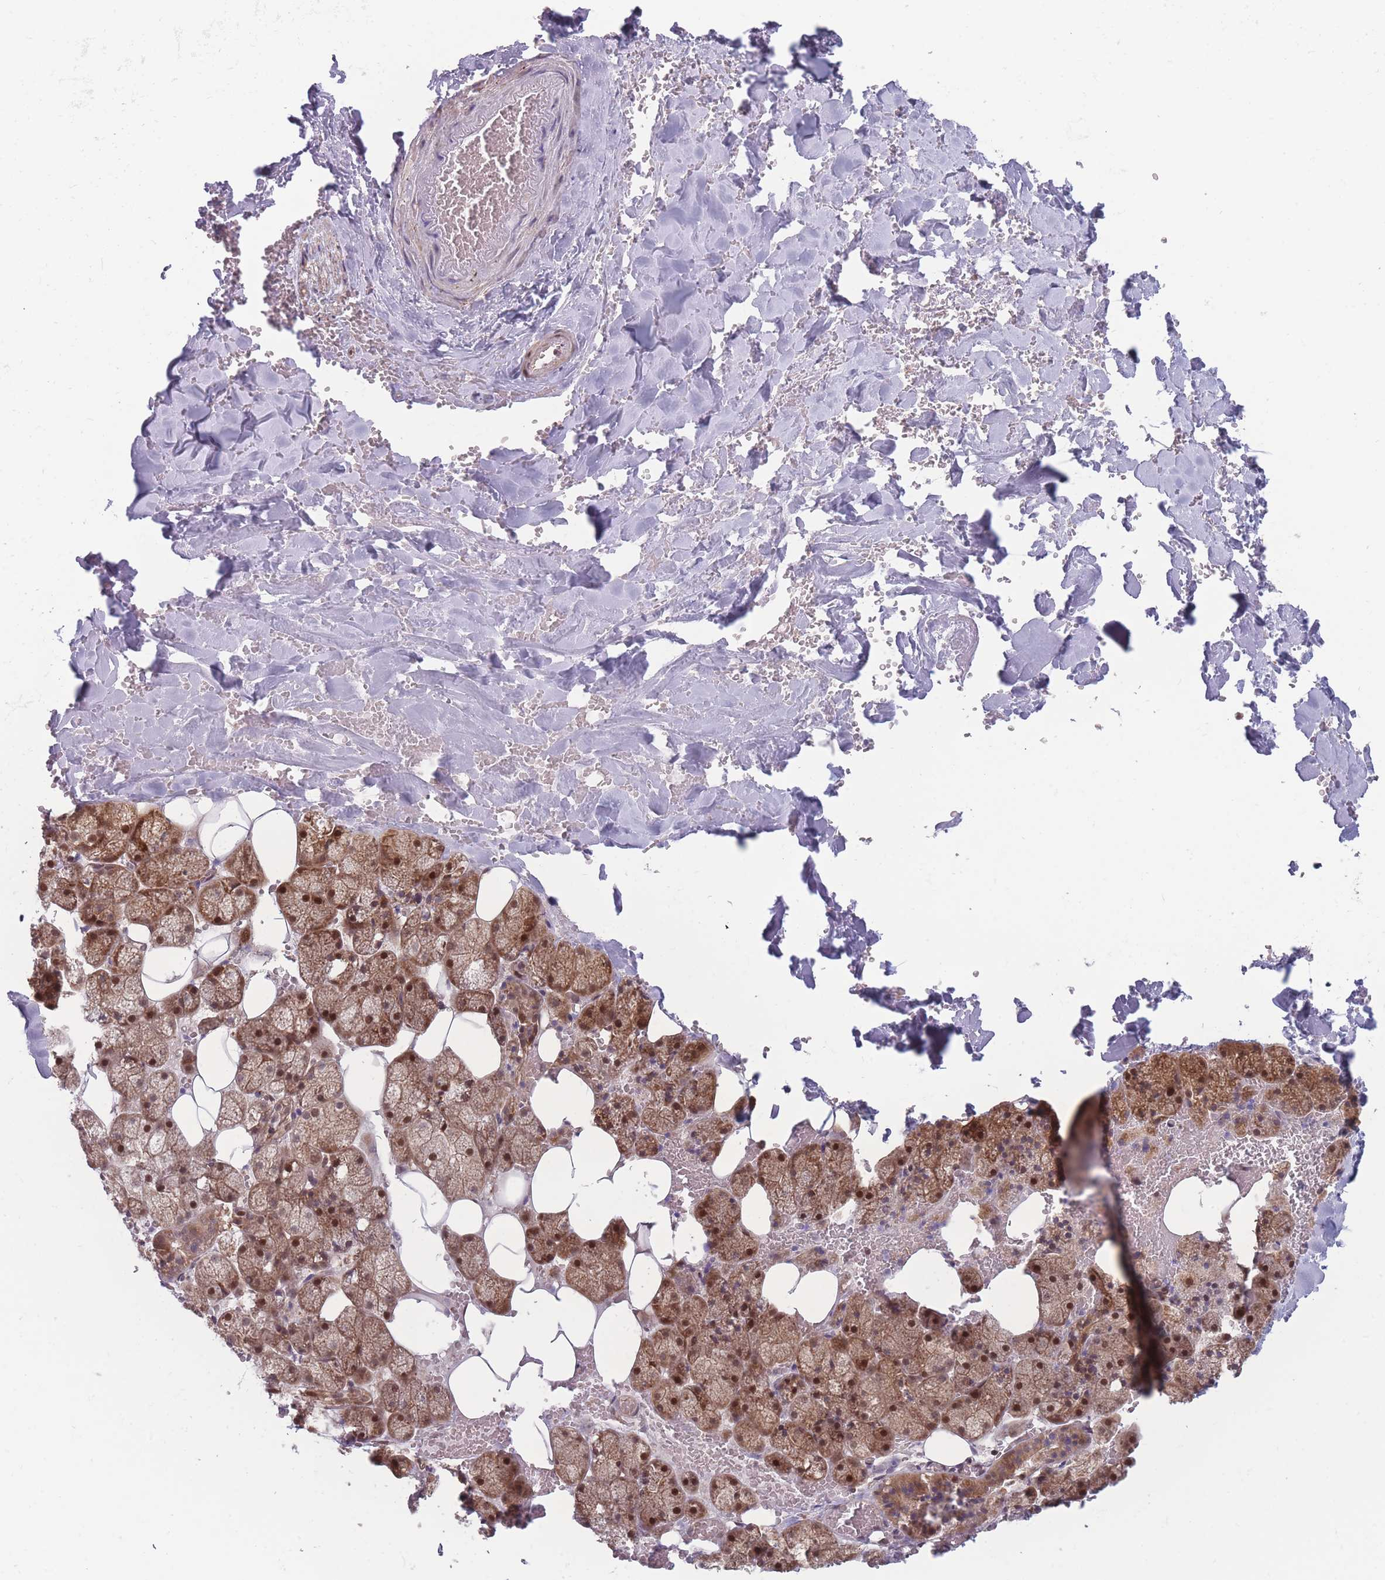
{"staining": {"intensity": "negative", "quantity": "none", "location": "none"}, "tissue": "adipose tissue", "cell_type": "Adipocytes", "image_type": "normal", "snomed": [{"axis": "morphology", "description": "Normal tissue, NOS"}, {"axis": "topography", "description": "Salivary gland"}, {"axis": "topography", "description": "Peripheral nerve tissue"}], "caption": "The micrograph displays no staining of adipocytes in benign adipose tissue.", "gene": "RPS18", "patient": {"sex": "male", "age": 38}}